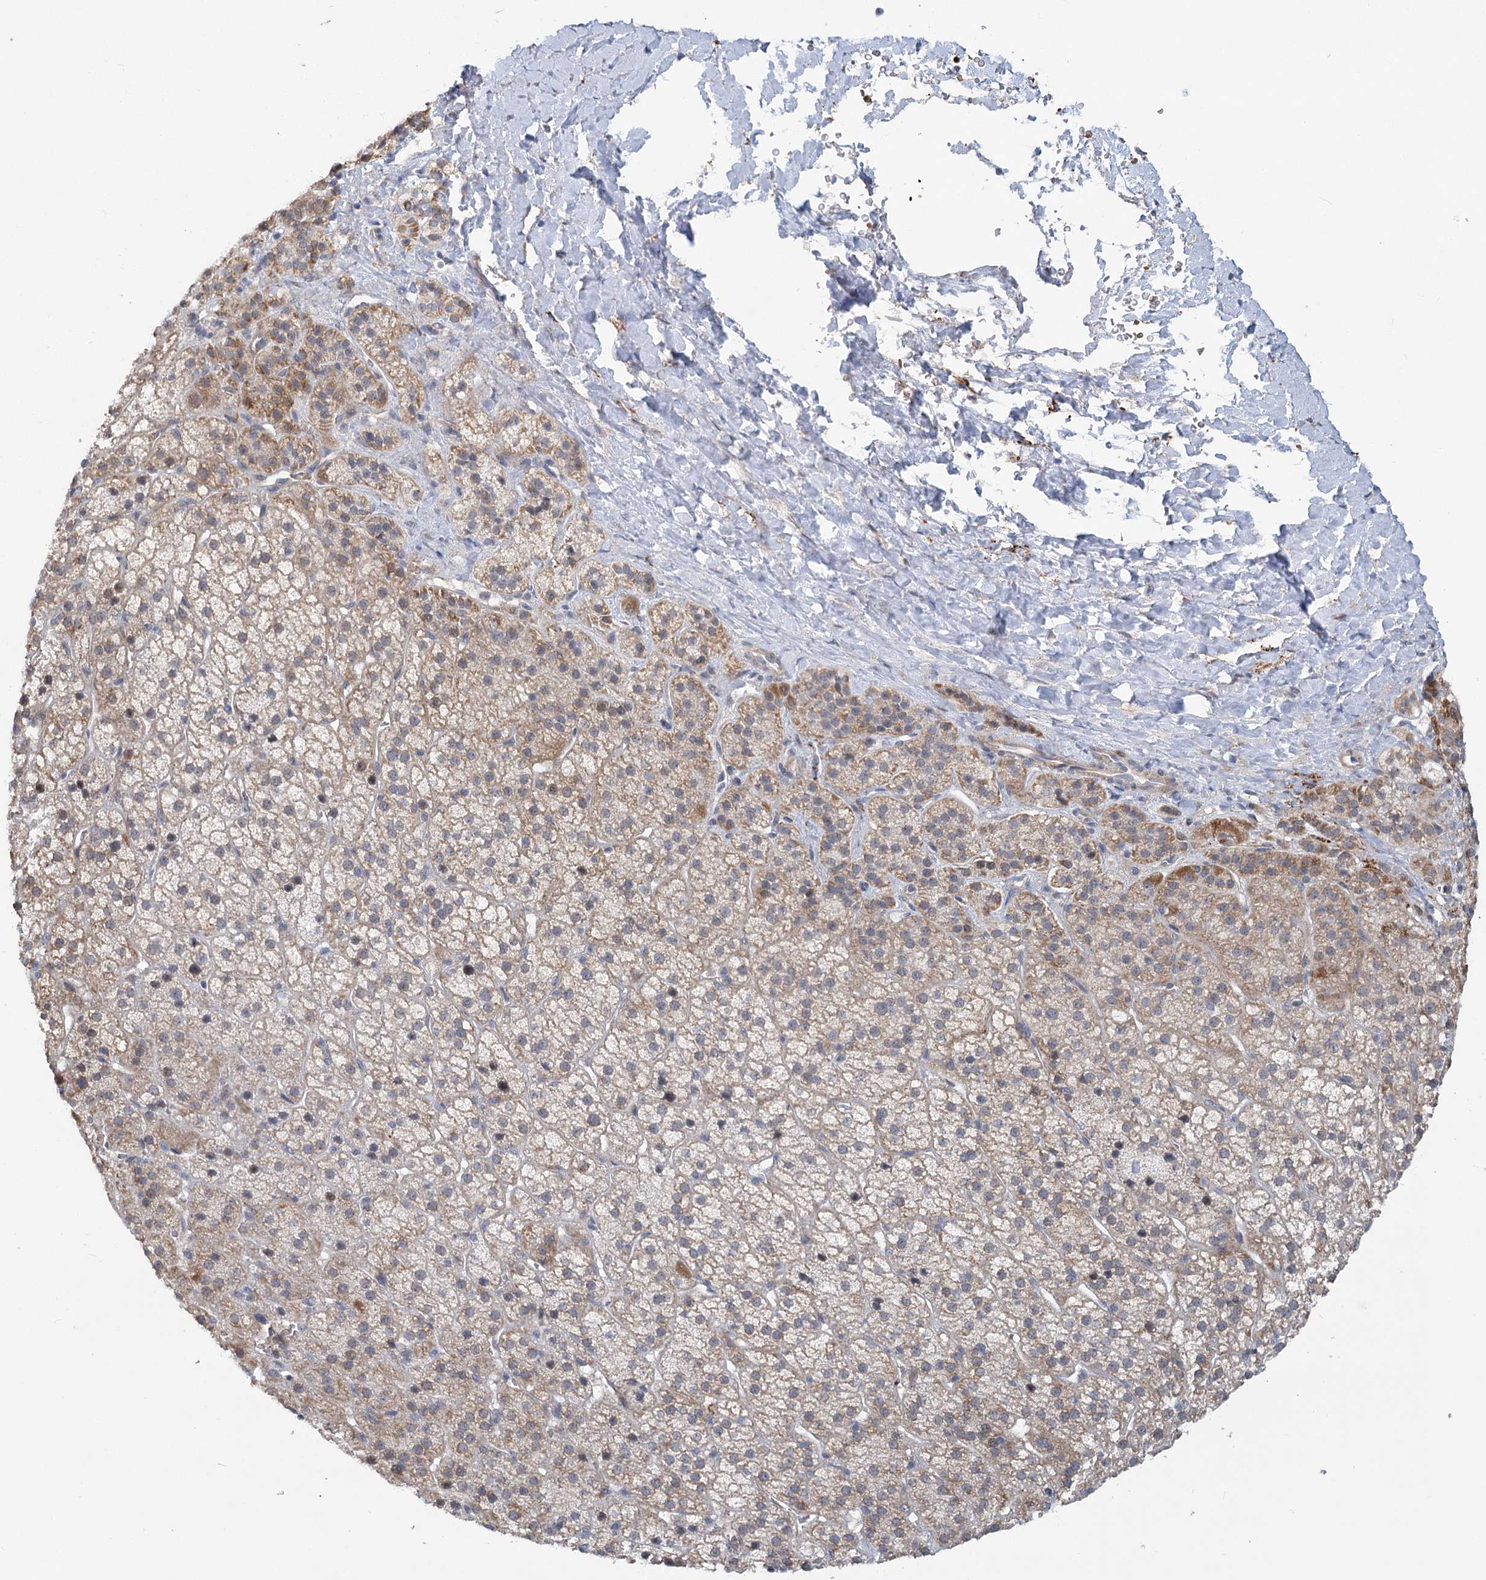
{"staining": {"intensity": "moderate", "quantity": "<25%", "location": "cytoplasmic/membranous"}, "tissue": "adrenal gland", "cell_type": "Glandular cells", "image_type": "normal", "snomed": [{"axis": "morphology", "description": "Normal tissue, NOS"}, {"axis": "topography", "description": "Adrenal gland"}], "caption": "Brown immunohistochemical staining in normal human adrenal gland shows moderate cytoplasmic/membranous expression in about <25% of glandular cells.", "gene": "CIB4", "patient": {"sex": "female", "age": 57}}